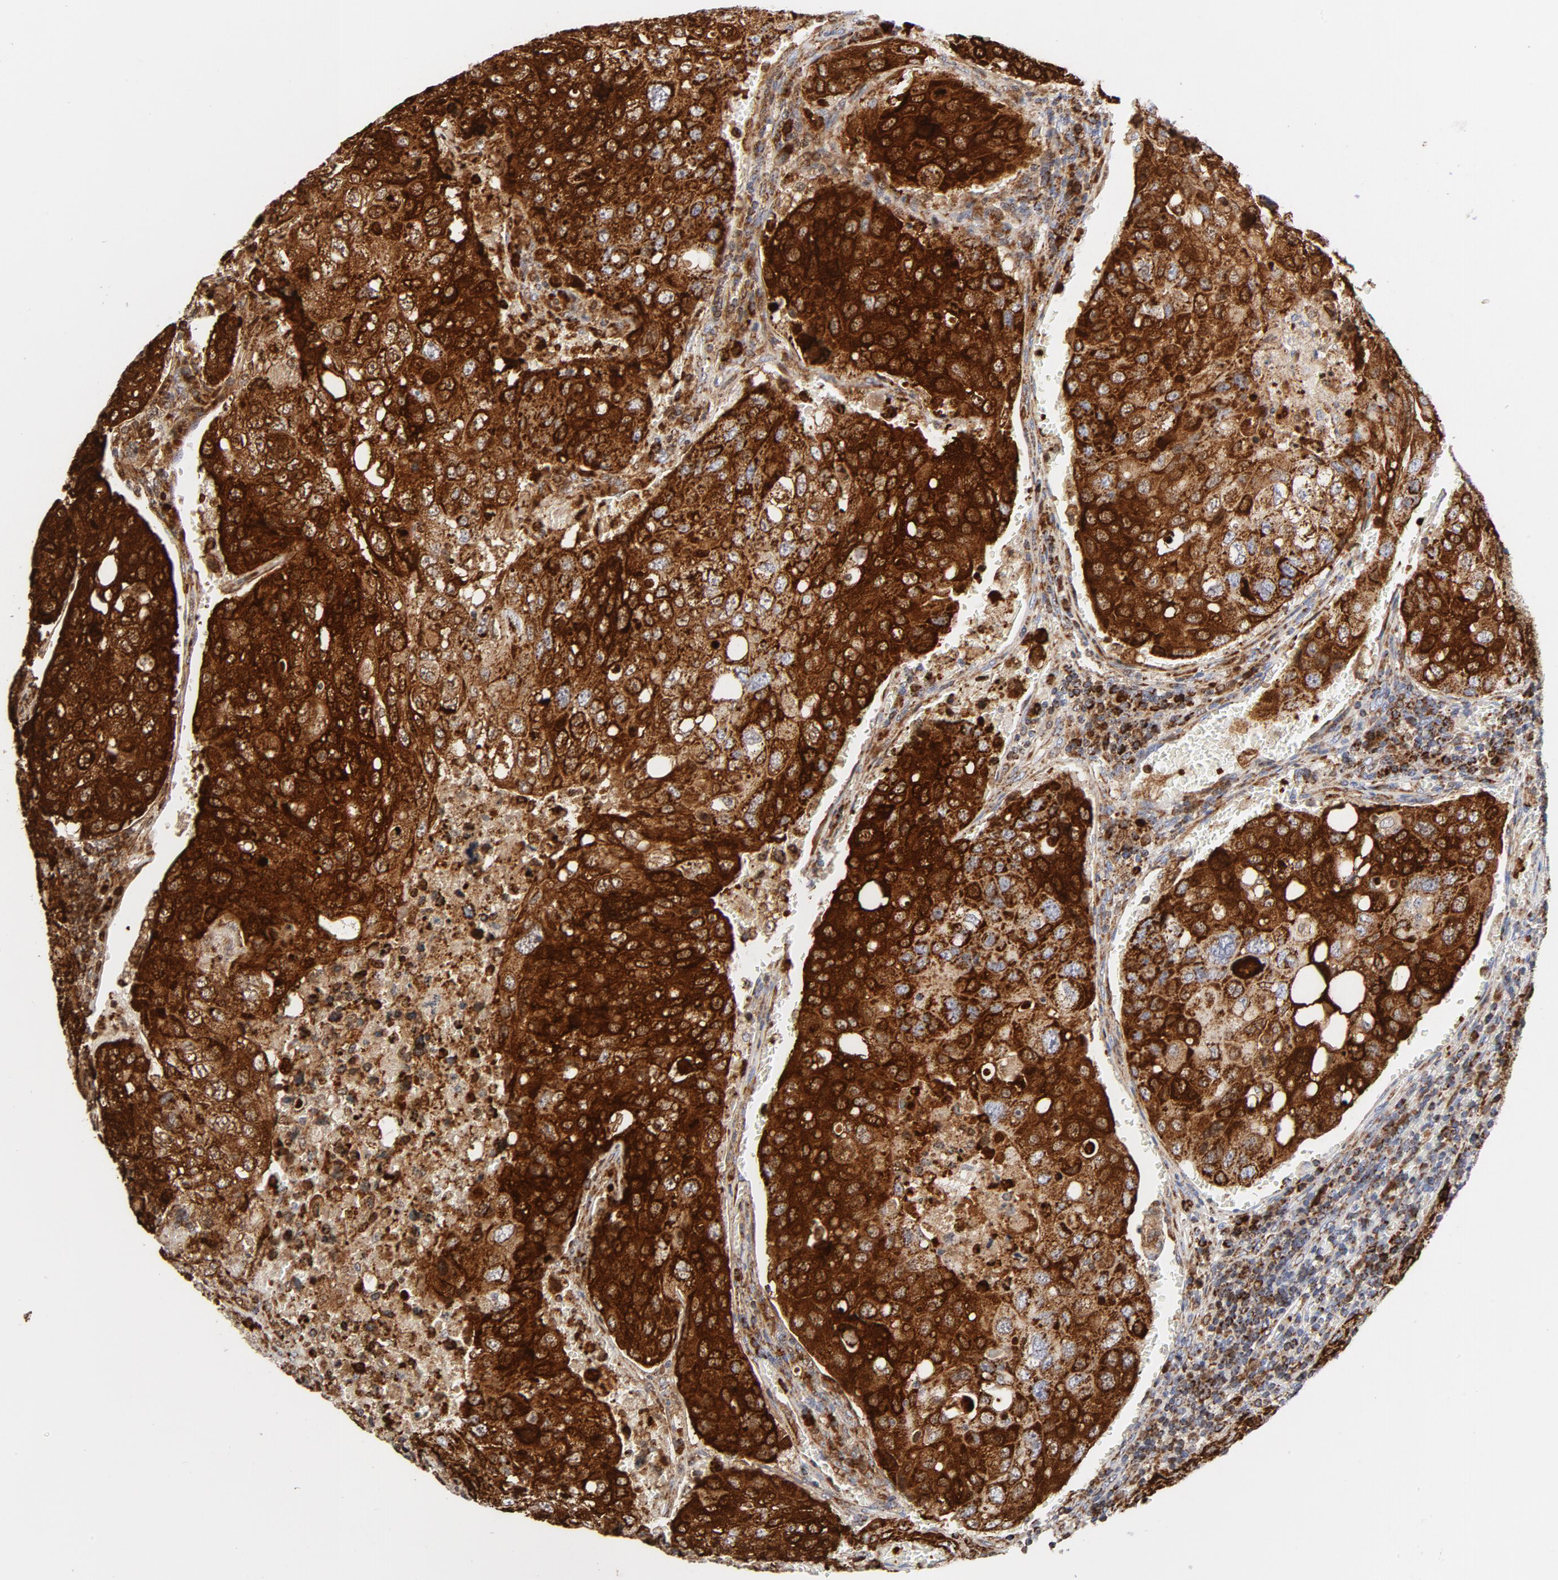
{"staining": {"intensity": "strong", "quantity": ">75%", "location": "cytoplasmic/membranous"}, "tissue": "urothelial cancer", "cell_type": "Tumor cells", "image_type": "cancer", "snomed": [{"axis": "morphology", "description": "Urothelial carcinoma, High grade"}, {"axis": "topography", "description": "Lymph node"}, {"axis": "topography", "description": "Urinary bladder"}], "caption": "Tumor cells exhibit high levels of strong cytoplasmic/membranous staining in approximately >75% of cells in human urothelial carcinoma (high-grade). (DAB IHC, brown staining for protein, blue staining for nuclei).", "gene": "CYCS", "patient": {"sex": "male", "age": 51}}